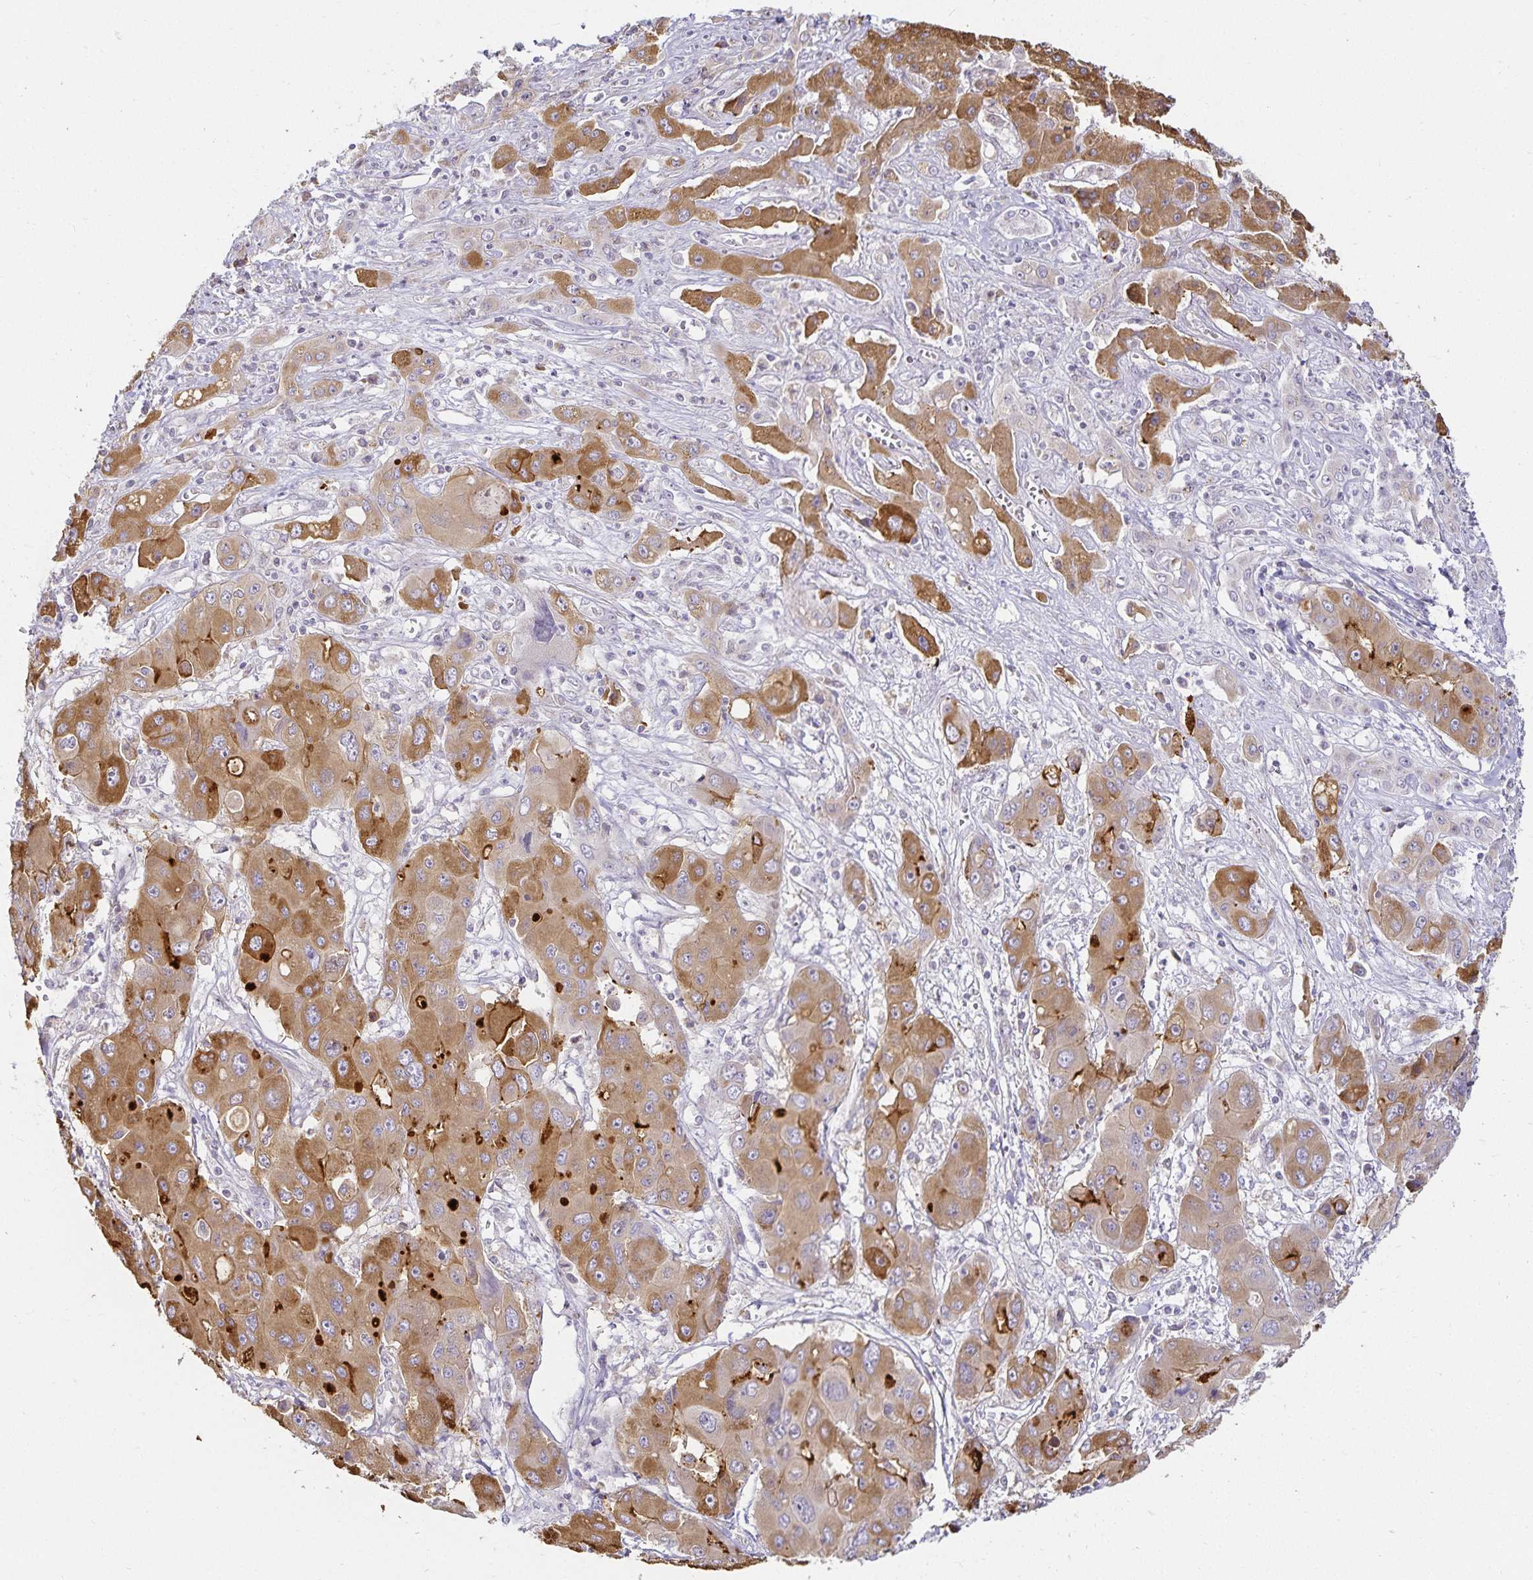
{"staining": {"intensity": "moderate", "quantity": ">75%", "location": "cytoplasmic/membranous"}, "tissue": "liver cancer", "cell_type": "Tumor cells", "image_type": "cancer", "snomed": [{"axis": "morphology", "description": "Cholangiocarcinoma"}, {"axis": "topography", "description": "Liver"}], "caption": "Protein expression analysis of liver cancer shows moderate cytoplasmic/membranous staining in about >75% of tumor cells. (brown staining indicates protein expression, while blue staining denotes nuclei).", "gene": "GP2", "patient": {"sex": "male", "age": 67}}